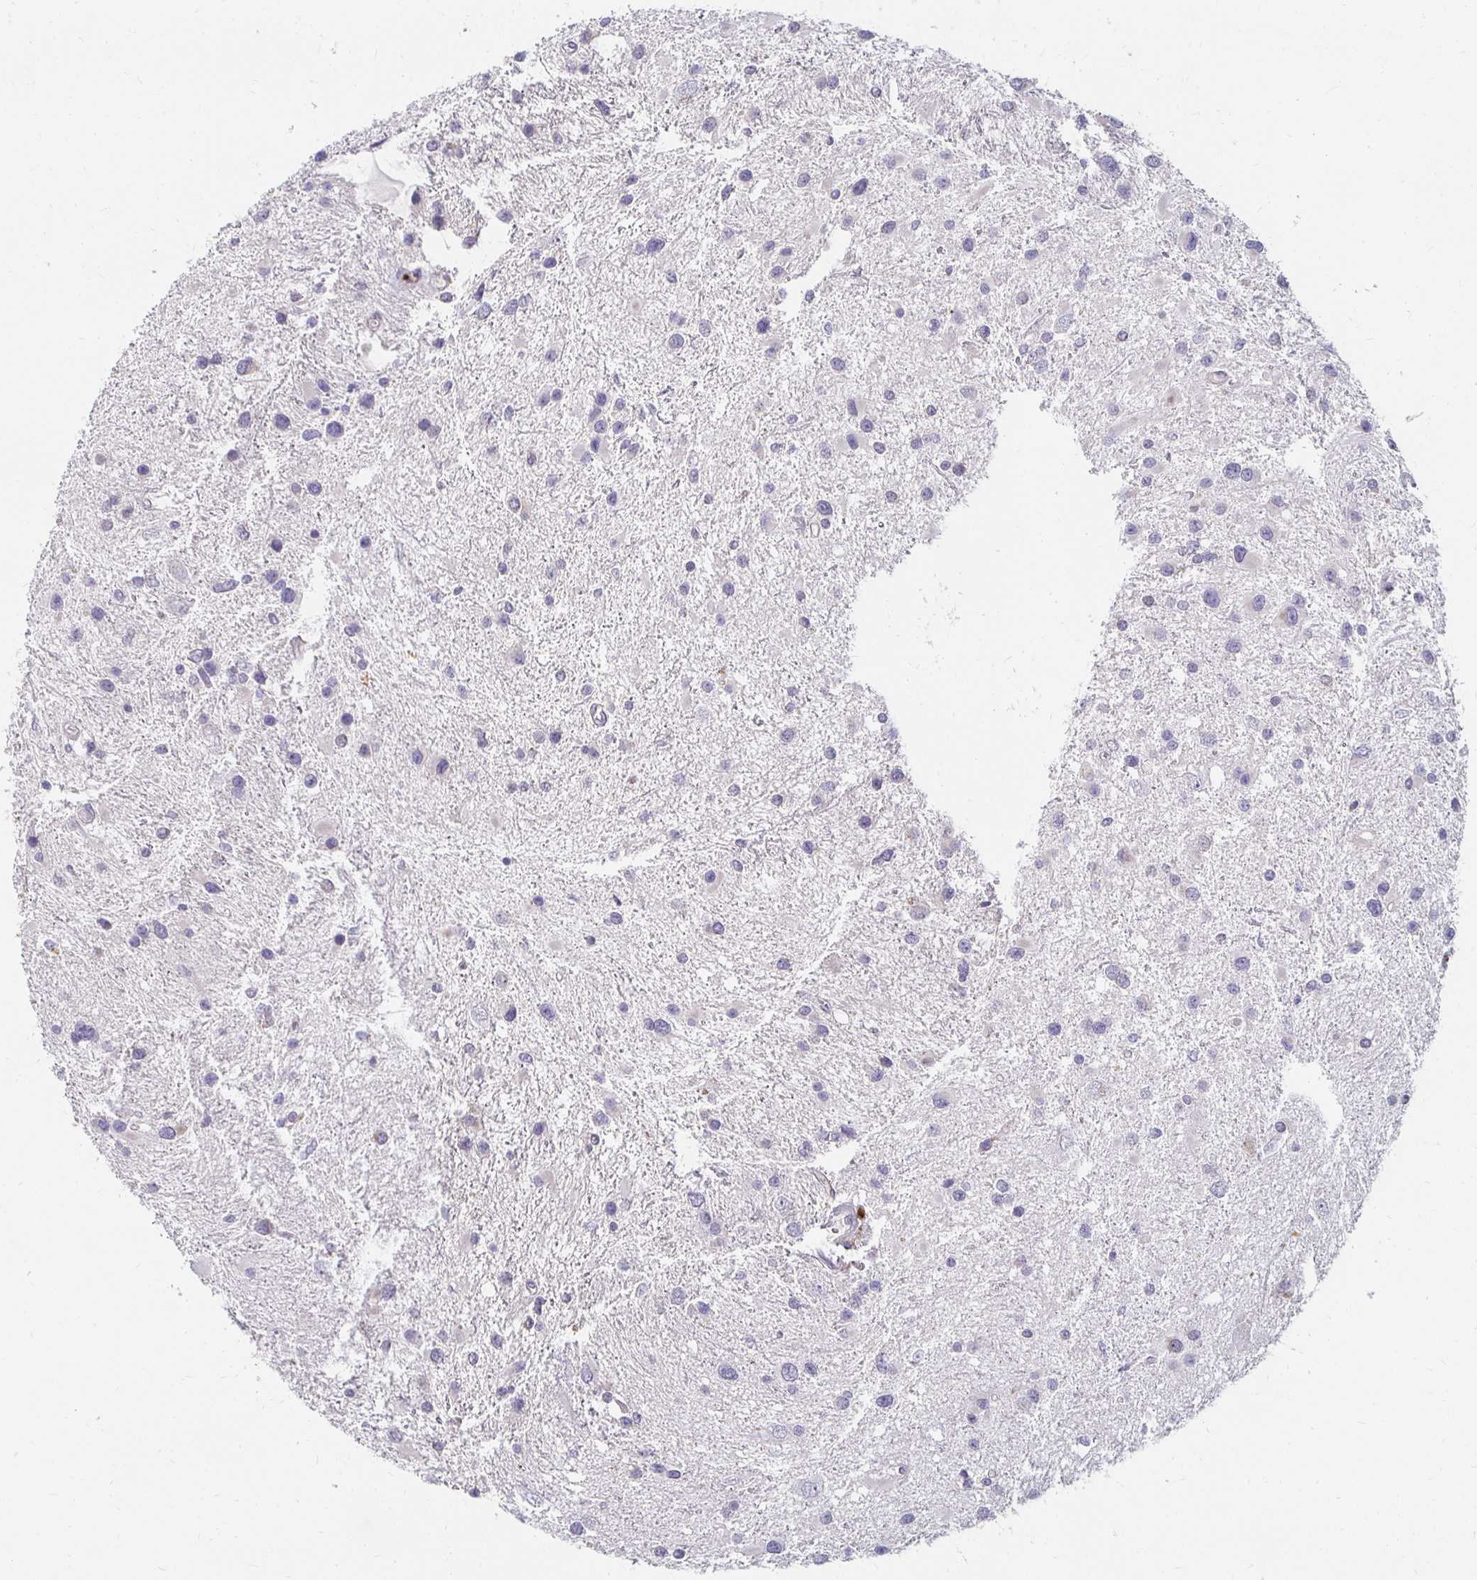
{"staining": {"intensity": "negative", "quantity": "none", "location": "none"}, "tissue": "glioma", "cell_type": "Tumor cells", "image_type": "cancer", "snomed": [{"axis": "morphology", "description": "Glioma, malignant, Low grade"}, {"axis": "topography", "description": "Brain"}], "caption": "Tumor cells are negative for brown protein staining in glioma. (DAB (3,3'-diaminobenzidine) IHC visualized using brightfield microscopy, high magnification).", "gene": "GK2", "patient": {"sex": "female", "age": 32}}